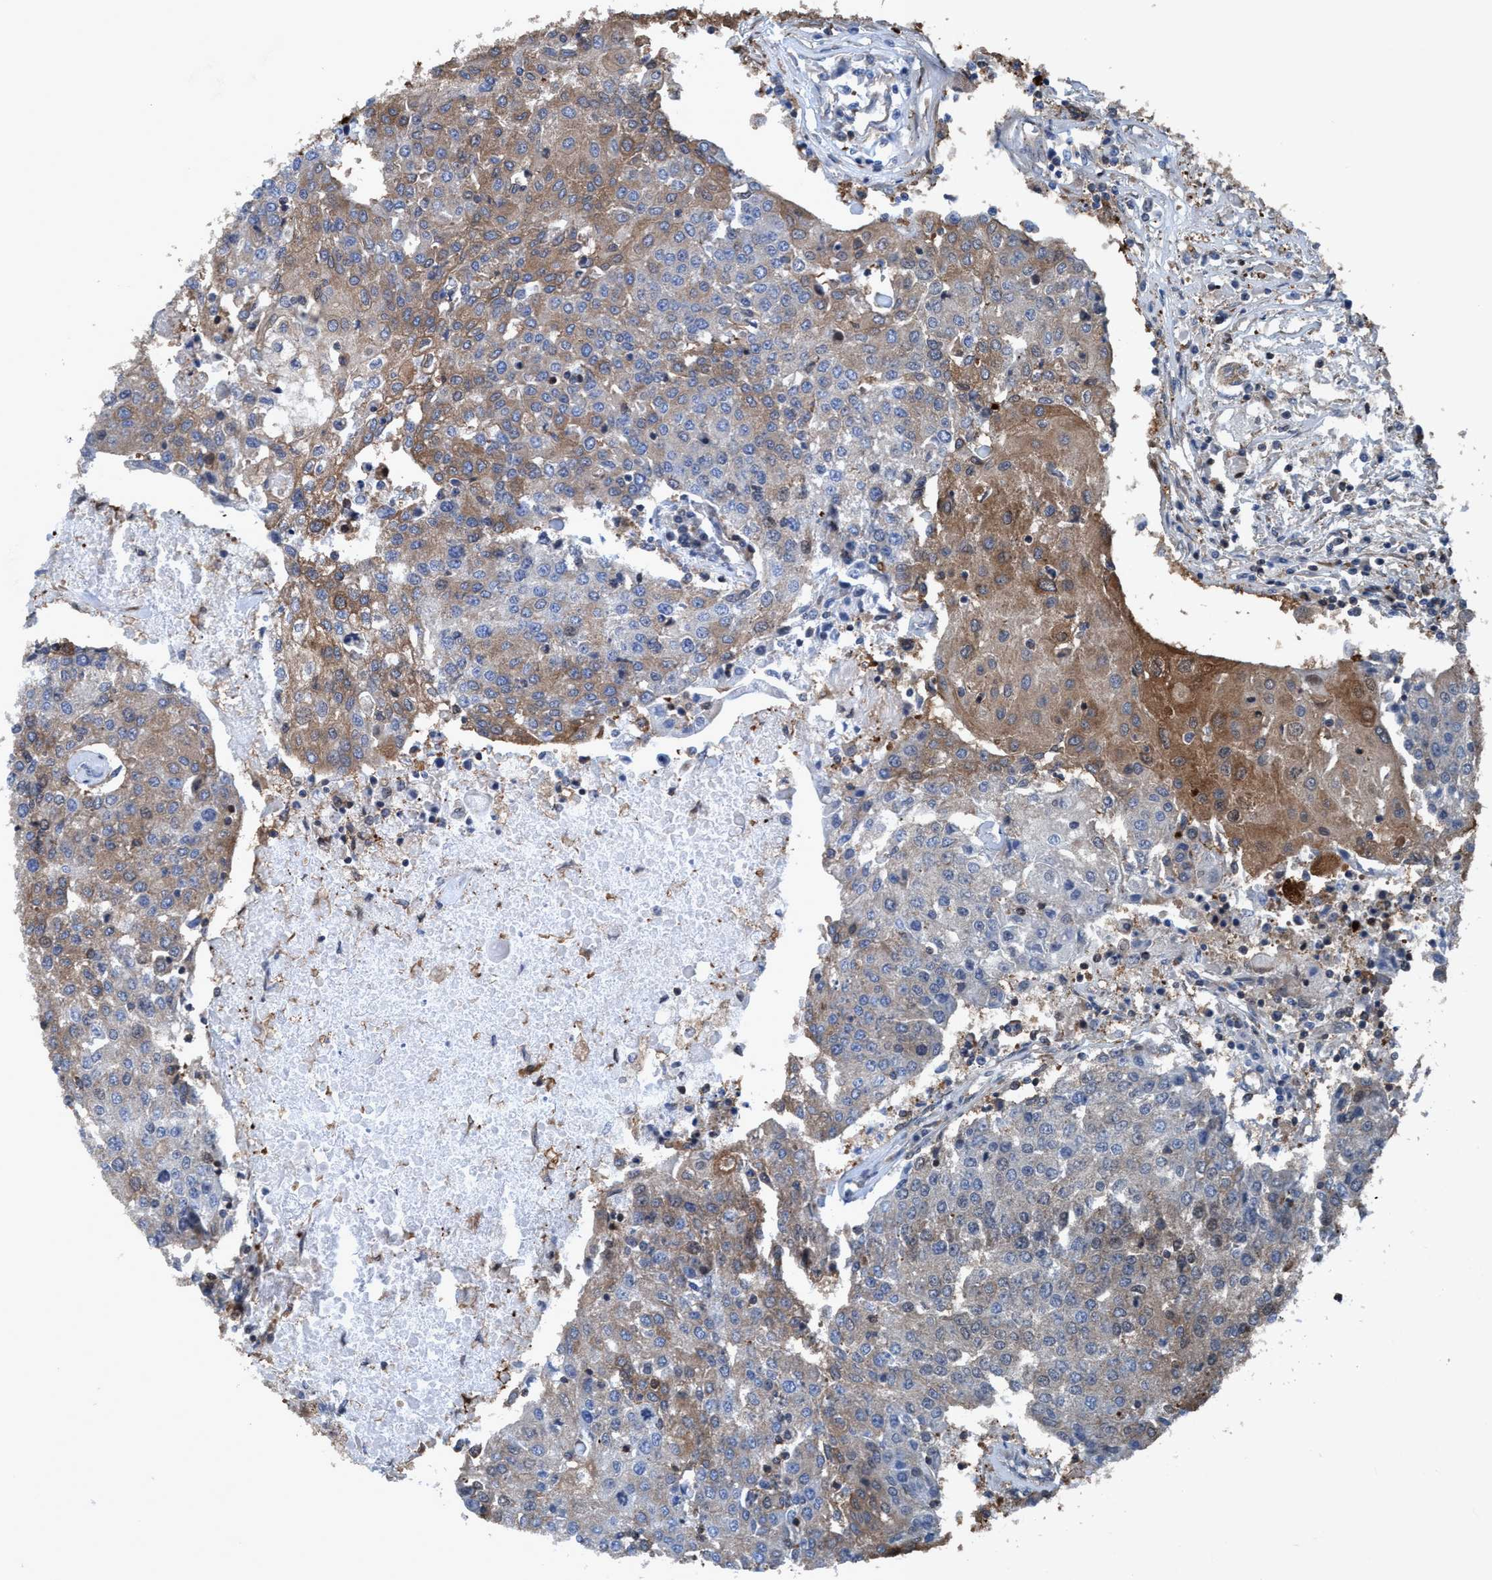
{"staining": {"intensity": "moderate", "quantity": "25%-75%", "location": "cytoplasmic/membranous"}, "tissue": "urothelial cancer", "cell_type": "Tumor cells", "image_type": "cancer", "snomed": [{"axis": "morphology", "description": "Urothelial carcinoma, High grade"}, {"axis": "topography", "description": "Urinary bladder"}], "caption": "Protein positivity by immunohistochemistry (IHC) displays moderate cytoplasmic/membranous staining in about 25%-75% of tumor cells in urothelial cancer.", "gene": "NMT1", "patient": {"sex": "female", "age": 85}}